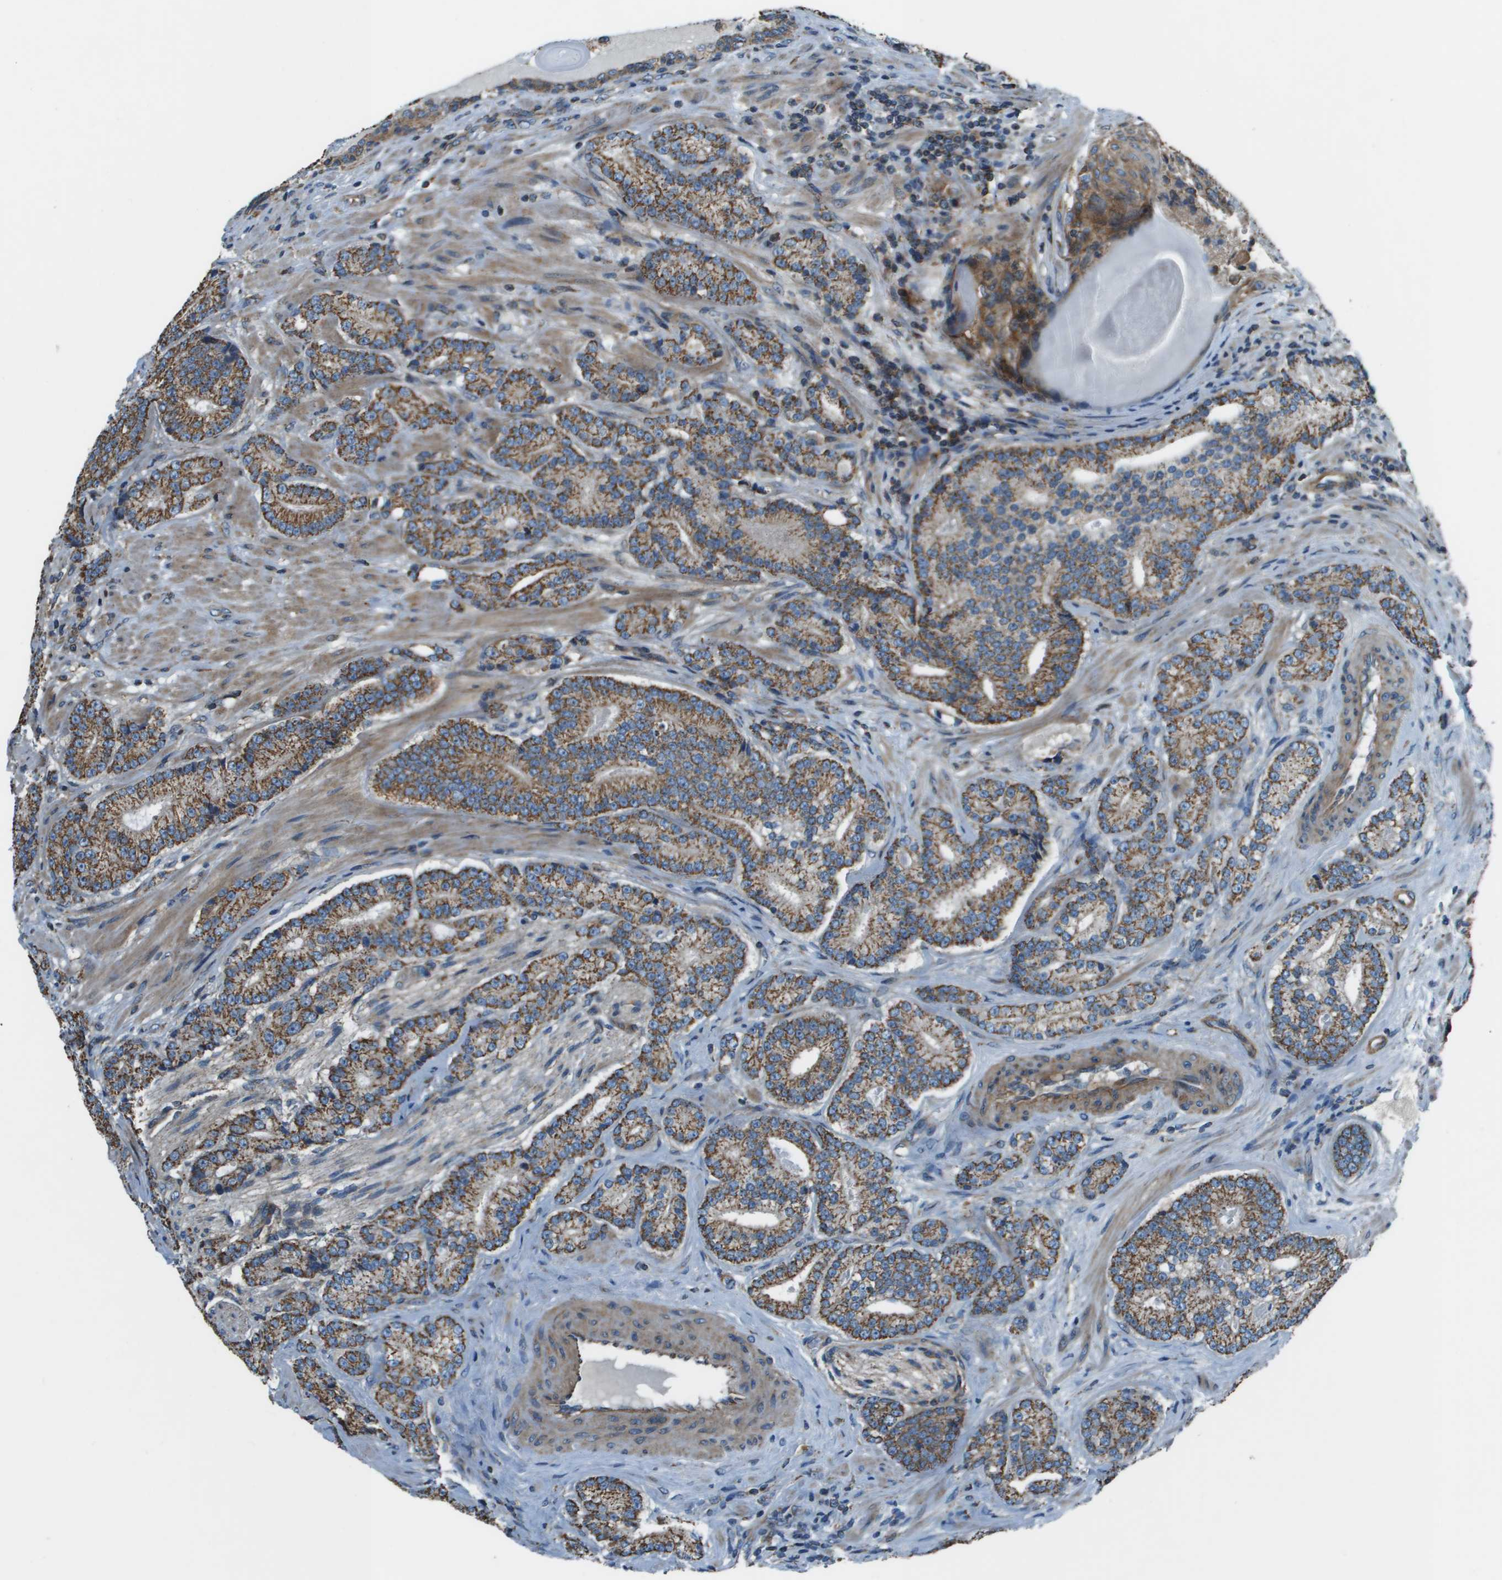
{"staining": {"intensity": "moderate", "quantity": ">75%", "location": "cytoplasmic/membranous"}, "tissue": "prostate cancer", "cell_type": "Tumor cells", "image_type": "cancer", "snomed": [{"axis": "morphology", "description": "Adenocarcinoma, High grade"}, {"axis": "topography", "description": "Prostate"}], "caption": "Immunohistochemical staining of human prostate high-grade adenocarcinoma shows medium levels of moderate cytoplasmic/membranous protein expression in approximately >75% of tumor cells.", "gene": "TMEM51", "patient": {"sex": "male", "age": 61}}